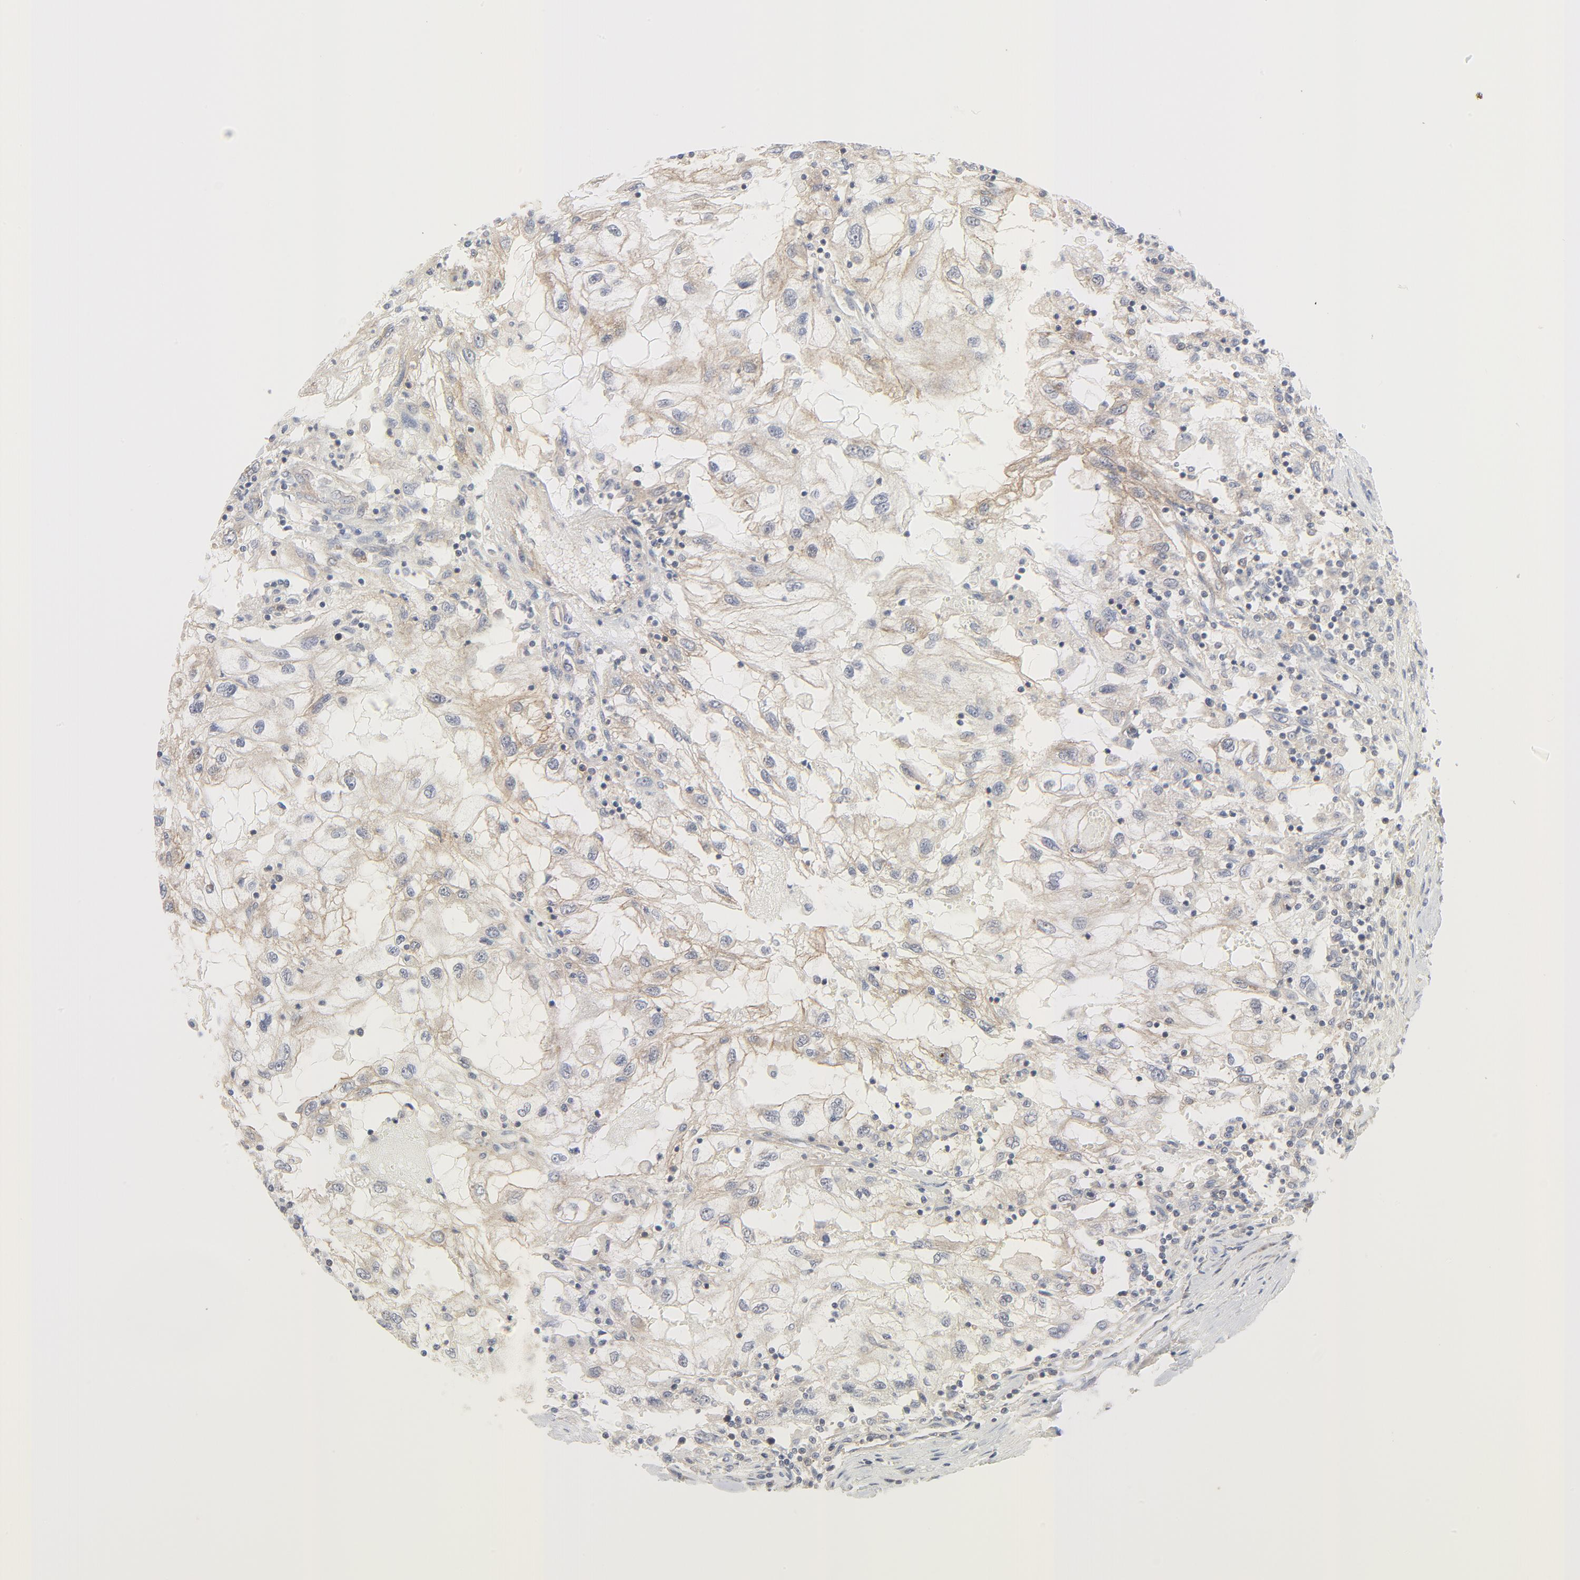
{"staining": {"intensity": "weak", "quantity": "25%-75%", "location": "cytoplasmic/membranous"}, "tissue": "renal cancer", "cell_type": "Tumor cells", "image_type": "cancer", "snomed": [{"axis": "morphology", "description": "Normal tissue, NOS"}, {"axis": "morphology", "description": "Adenocarcinoma, NOS"}, {"axis": "topography", "description": "Kidney"}], "caption": "Tumor cells show low levels of weak cytoplasmic/membranous expression in approximately 25%-75% of cells in renal adenocarcinoma. The staining is performed using DAB brown chromogen to label protein expression. The nuclei are counter-stained blue using hematoxylin.", "gene": "MAP2K7", "patient": {"sex": "male", "age": 71}}